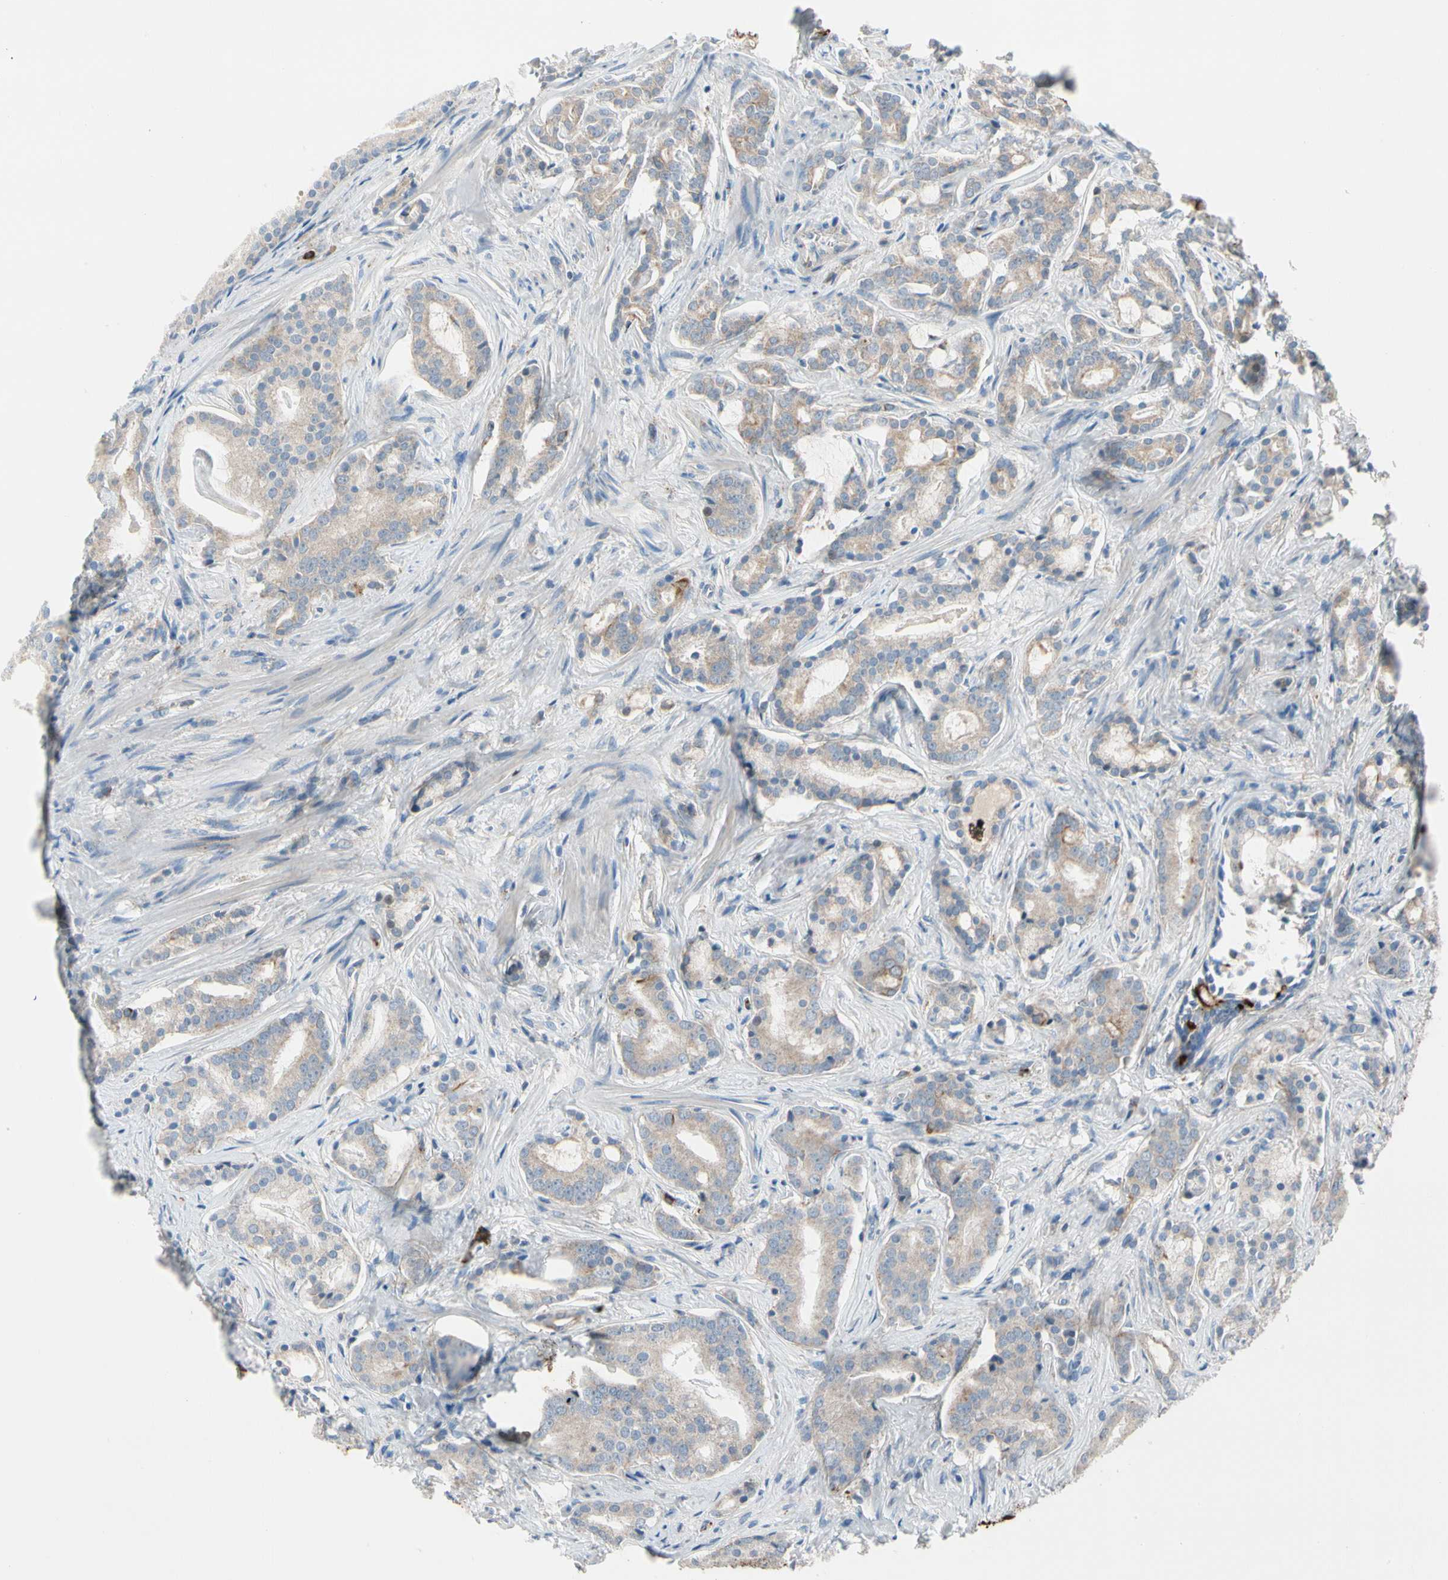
{"staining": {"intensity": "weak", "quantity": ">75%", "location": "cytoplasmic/membranous"}, "tissue": "prostate cancer", "cell_type": "Tumor cells", "image_type": "cancer", "snomed": [{"axis": "morphology", "description": "Adenocarcinoma, Low grade"}, {"axis": "topography", "description": "Prostate"}], "caption": "Adenocarcinoma (low-grade) (prostate) stained for a protein (brown) reveals weak cytoplasmic/membranous positive staining in approximately >75% of tumor cells.", "gene": "HJURP", "patient": {"sex": "male", "age": 58}}